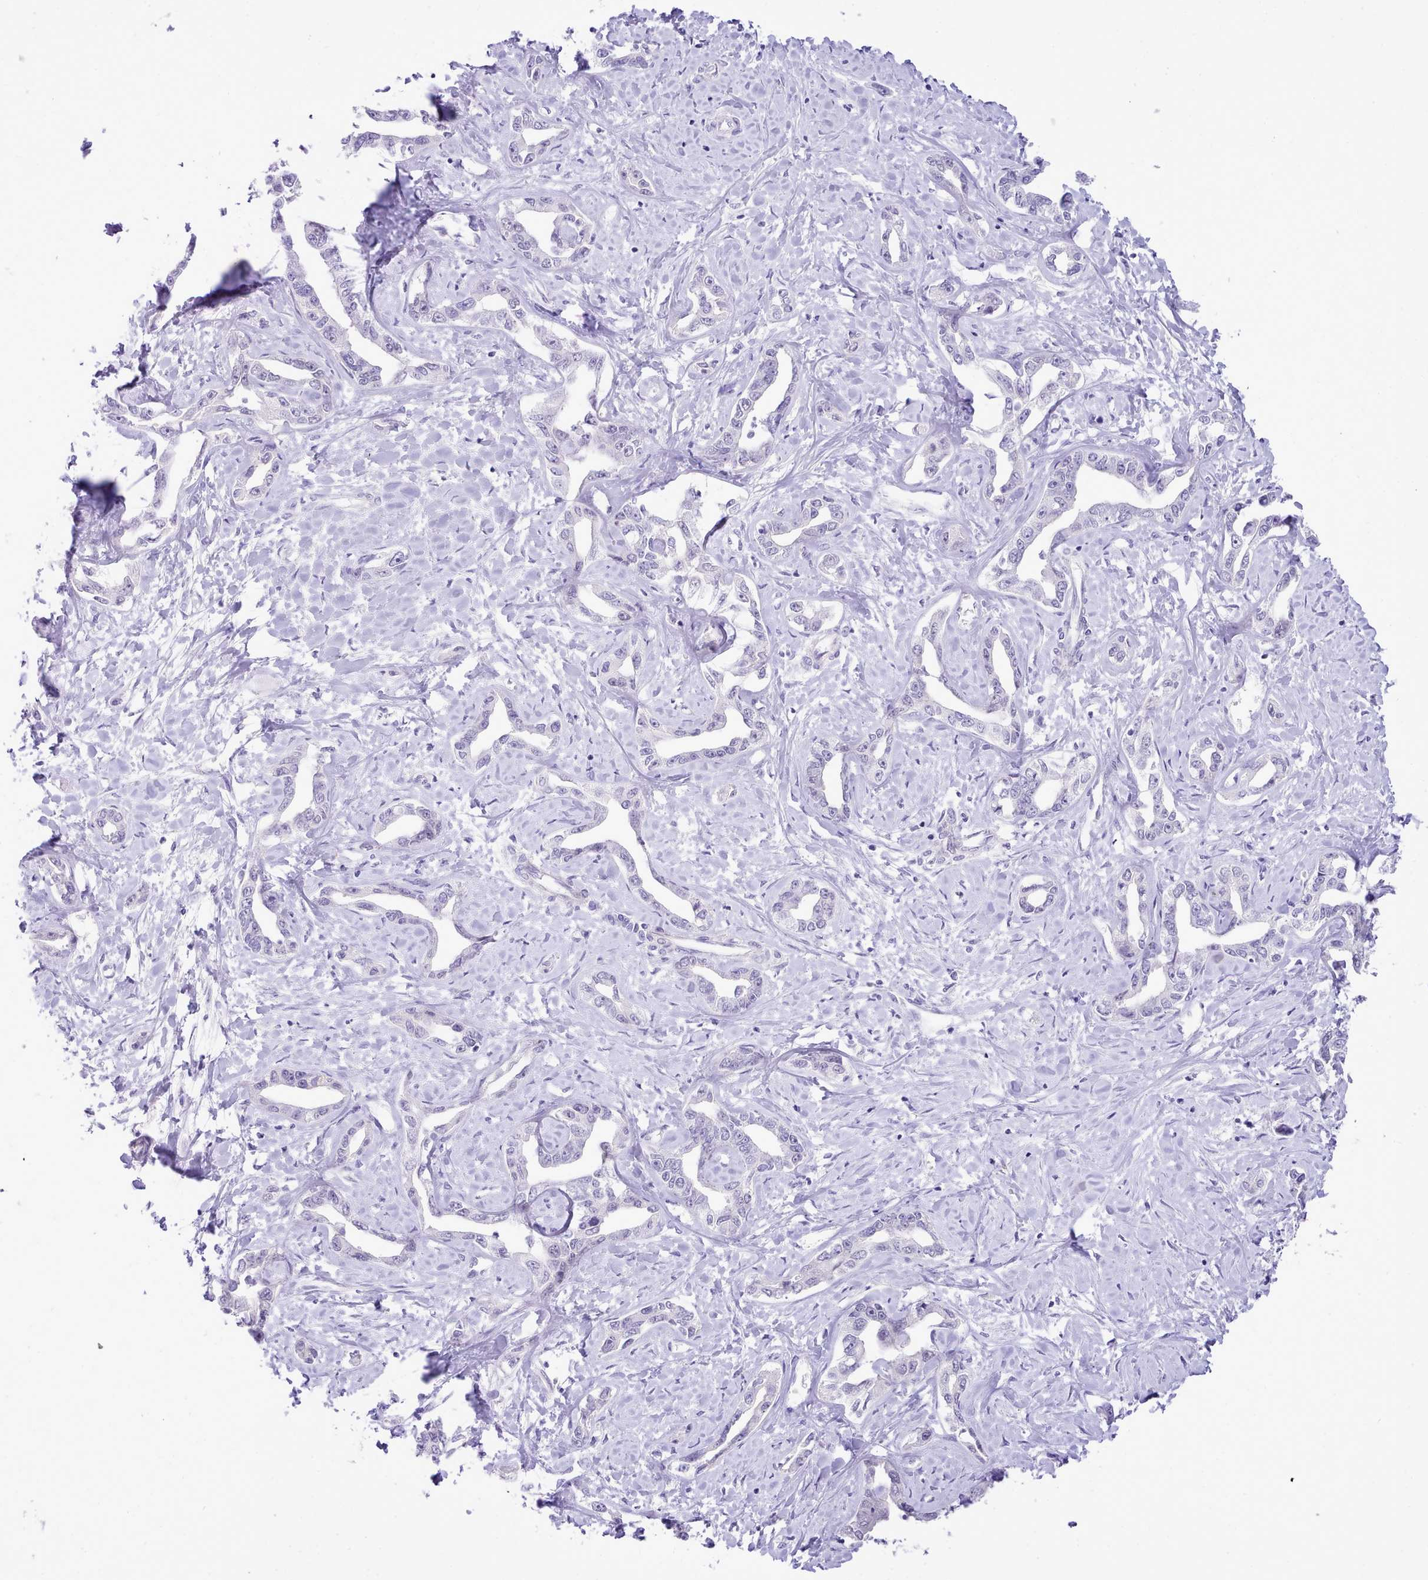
{"staining": {"intensity": "negative", "quantity": "none", "location": "none"}, "tissue": "liver cancer", "cell_type": "Tumor cells", "image_type": "cancer", "snomed": [{"axis": "morphology", "description": "Cholangiocarcinoma"}, {"axis": "topography", "description": "Liver"}], "caption": "Immunohistochemistry (IHC) of human cholangiocarcinoma (liver) shows no staining in tumor cells. (Brightfield microscopy of DAB immunohistochemistry (IHC) at high magnification).", "gene": "LRRC37A", "patient": {"sex": "male", "age": 59}}